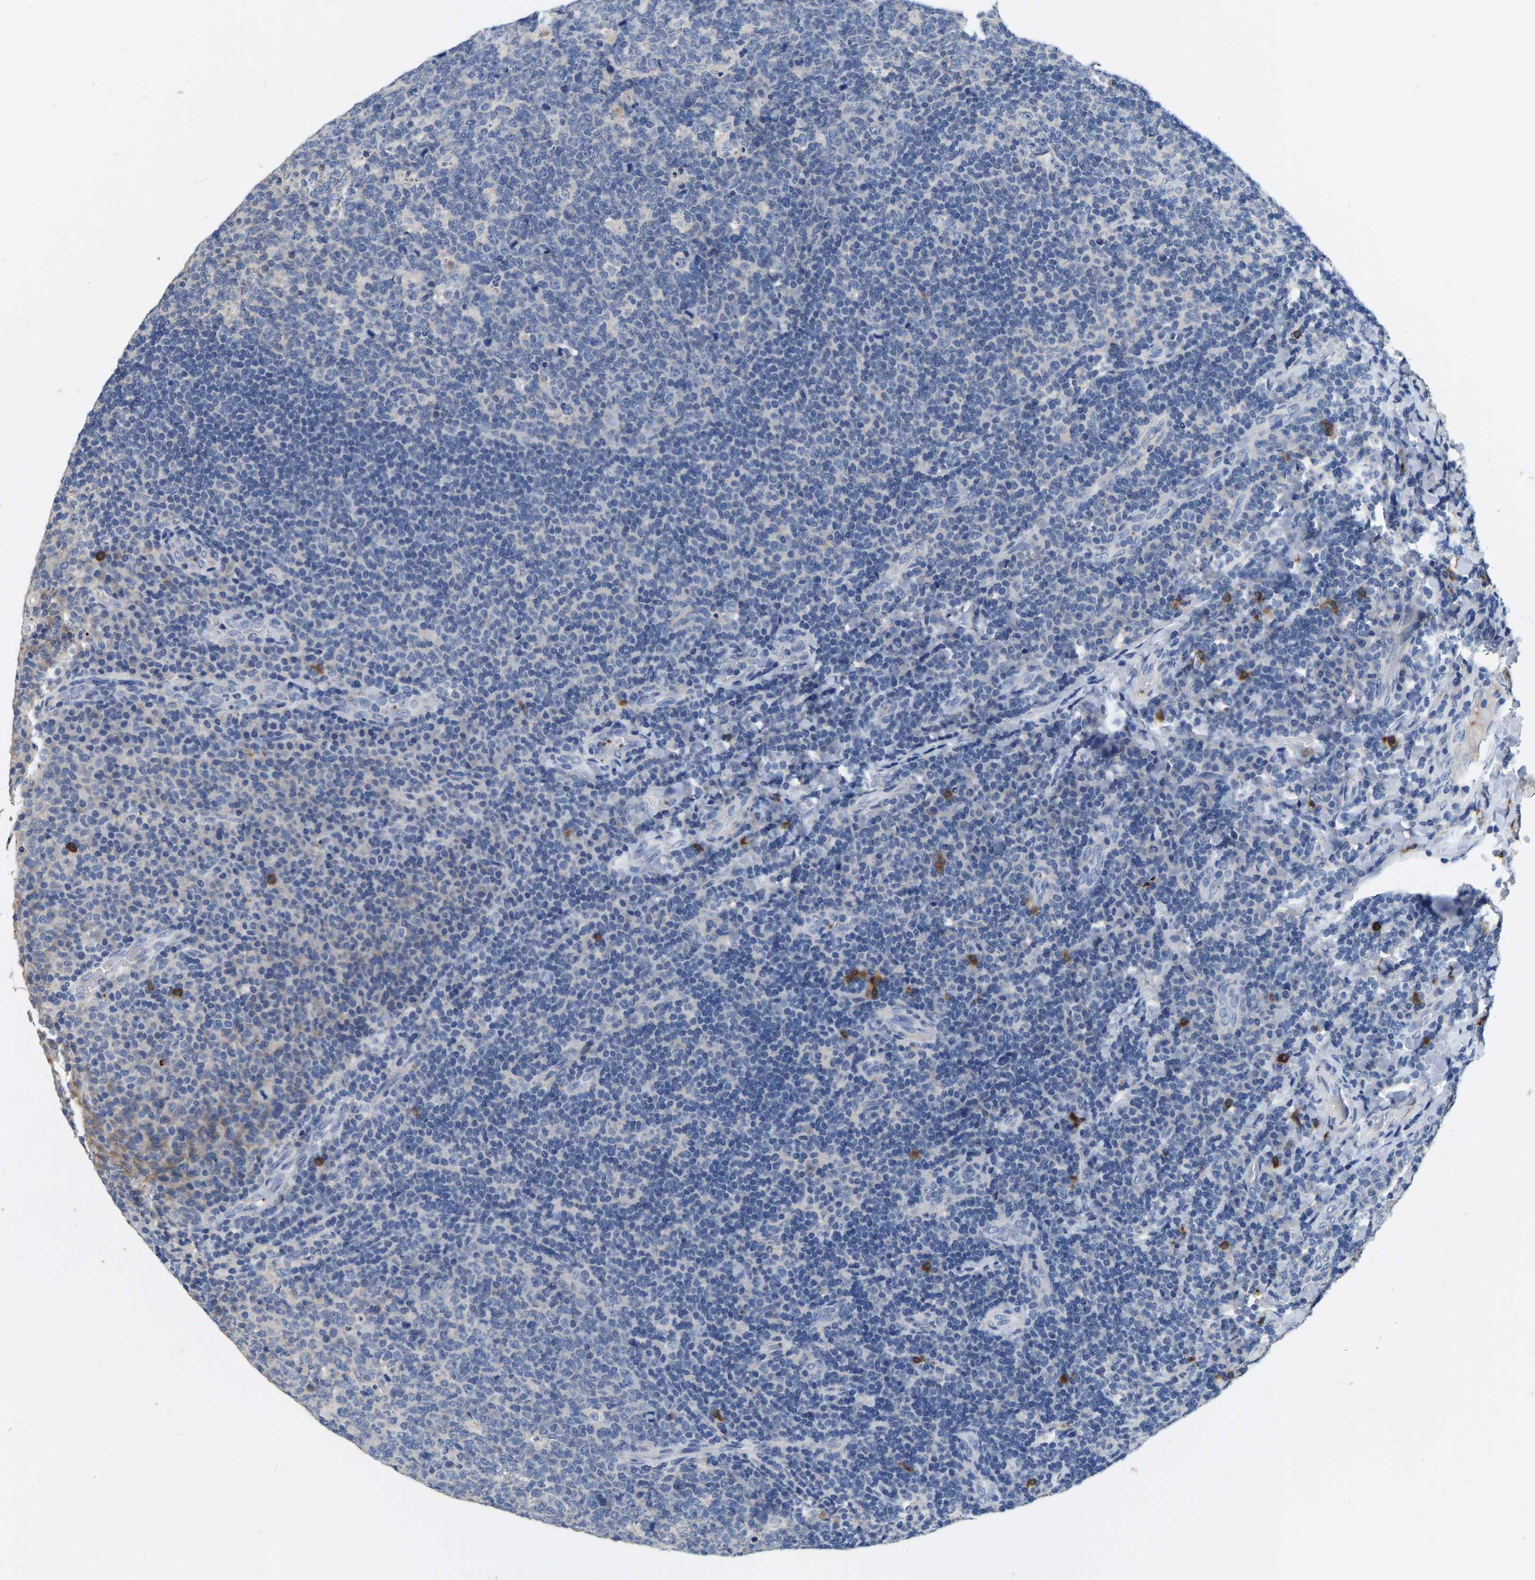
{"staining": {"intensity": "negative", "quantity": "none", "location": "none"}, "tissue": "tonsil", "cell_type": "Germinal center cells", "image_type": "normal", "snomed": [{"axis": "morphology", "description": "Normal tissue, NOS"}, {"axis": "topography", "description": "Tonsil"}], "caption": "The histopathology image exhibits no significant positivity in germinal center cells of tonsil.", "gene": "RAB27B", "patient": {"sex": "male", "age": 17}}